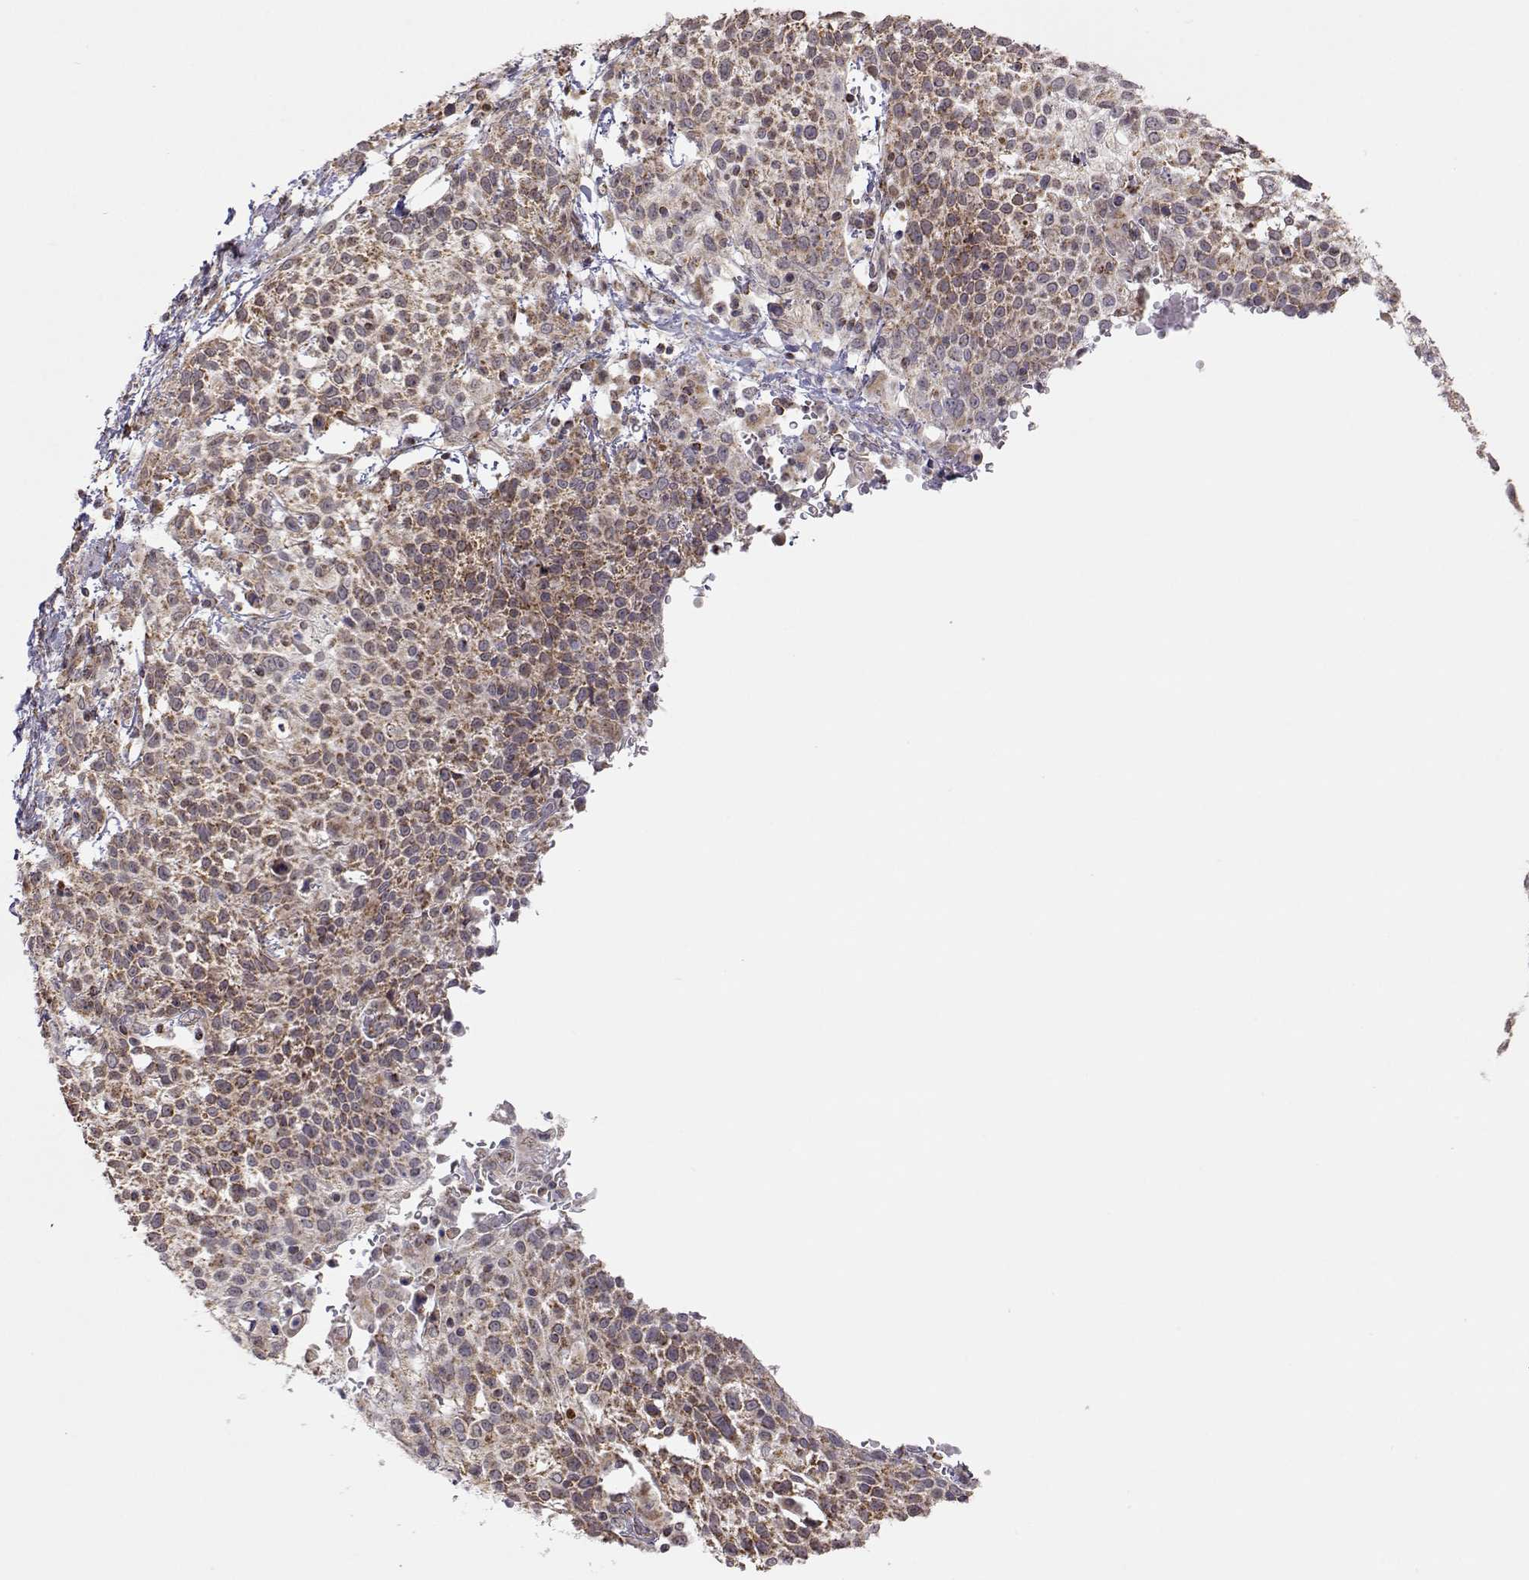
{"staining": {"intensity": "moderate", "quantity": ">75%", "location": "cytoplasmic/membranous"}, "tissue": "cervical cancer", "cell_type": "Tumor cells", "image_type": "cancer", "snomed": [{"axis": "morphology", "description": "Squamous cell carcinoma, NOS"}, {"axis": "topography", "description": "Cervix"}], "caption": "Immunohistochemistry image of neoplastic tissue: human cervical squamous cell carcinoma stained using immunohistochemistry reveals medium levels of moderate protein expression localized specifically in the cytoplasmic/membranous of tumor cells, appearing as a cytoplasmic/membranous brown color.", "gene": "EXOG", "patient": {"sex": "female", "age": 61}}